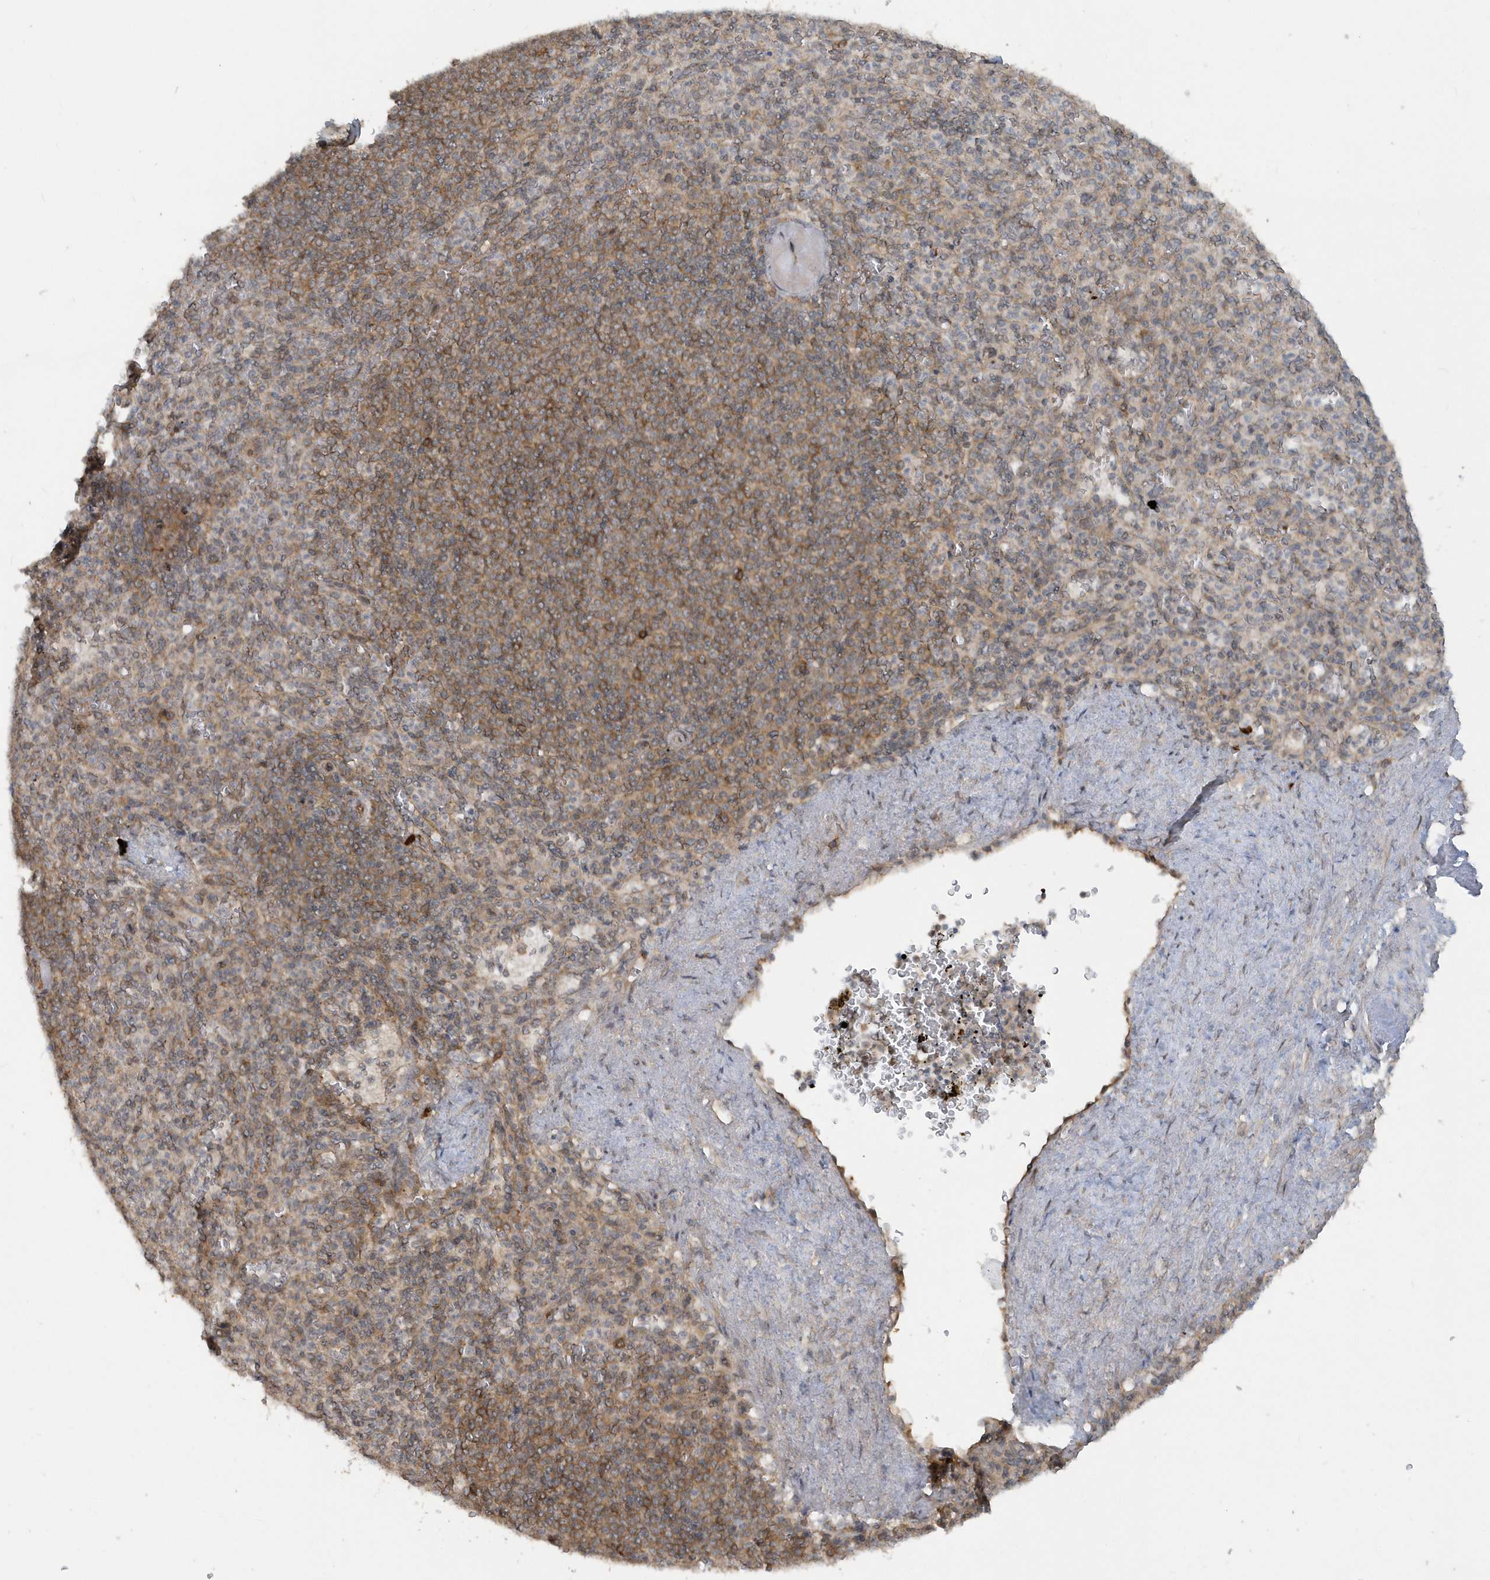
{"staining": {"intensity": "moderate", "quantity": "<25%", "location": "cytoplasmic/membranous"}, "tissue": "spleen", "cell_type": "Cells in red pulp", "image_type": "normal", "snomed": [{"axis": "morphology", "description": "Normal tissue, NOS"}, {"axis": "topography", "description": "Spleen"}], "caption": "A high-resolution micrograph shows immunohistochemistry (IHC) staining of normal spleen, which exhibits moderate cytoplasmic/membranous positivity in approximately <25% of cells in red pulp.", "gene": "STIM2", "patient": {"sex": "female", "age": 74}}